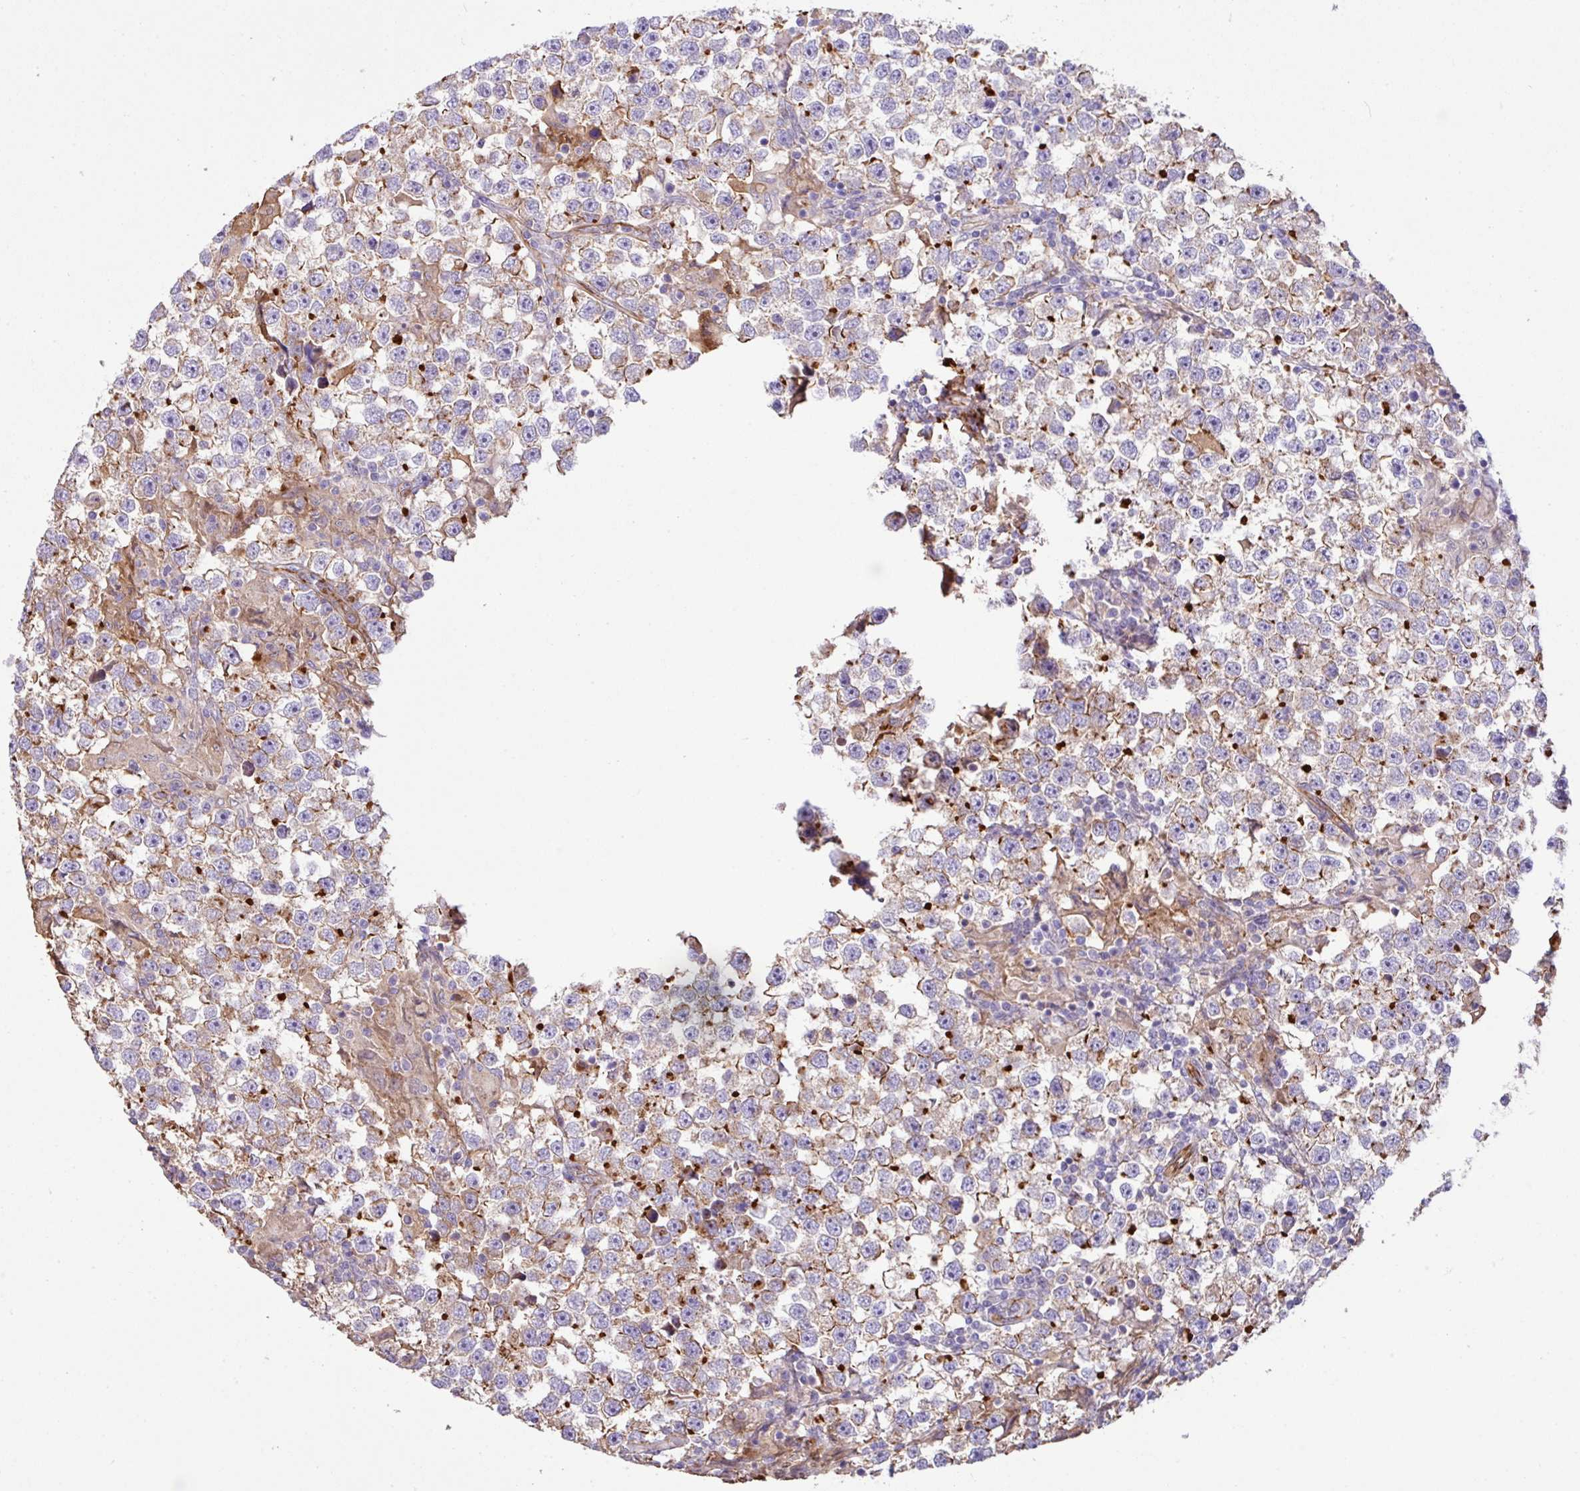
{"staining": {"intensity": "moderate", "quantity": "25%-75%", "location": "cytoplasmic/membranous"}, "tissue": "testis cancer", "cell_type": "Tumor cells", "image_type": "cancer", "snomed": [{"axis": "morphology", "description": "Seminoma, NOS"}, {"axis": "topography", "description": "Testis"}], "caption": "A micrograph of testis cancer stained for a protein shows moderate cytoplasmic/membranous brown staining in tumor cells. The staining is performed using DAB brown chromogen to label protein expression. The nuclei are counter-stained blue using hematoxylin.", "gene": "LRRC53", "patient": {"sex": "male", "age": 46}}